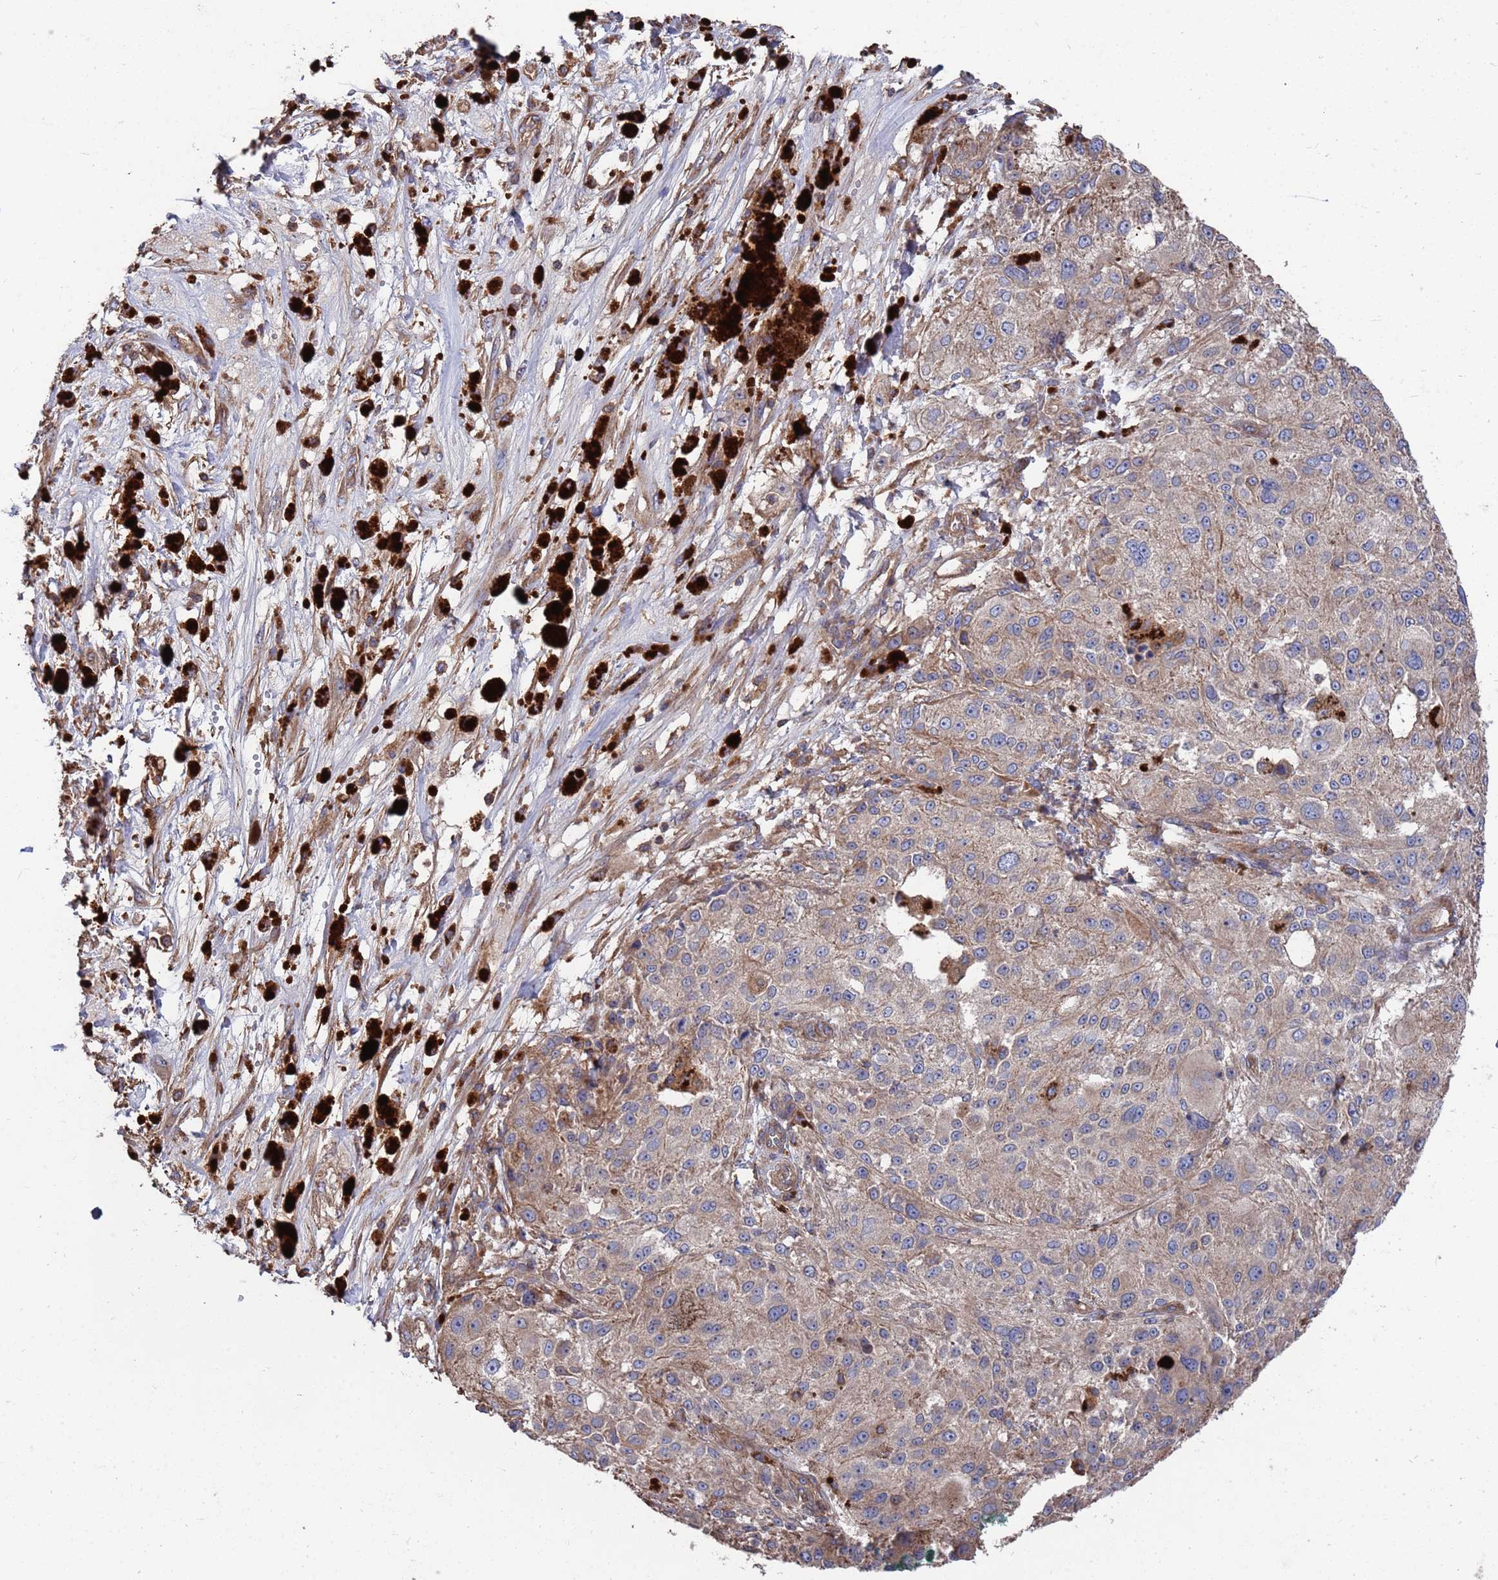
{"staining": {"intensity": "weak", "quantity": "25%-75%", "location": "cytoplasmic/membranous"}, "tissue": "melanoma", "cell_type": "Tumor cells", "image_type": "cancer", "snomed": [{"axis": "morphology", "description": "Necrosis, NOS"}, {"axis": "morphology", "description": "Malignant melanoma, NOS"}, {"axis": "topography", "description": "Skin"}], "caption": "IHC (DAB (3,3'-diaminobenzidine)) staining of malignant melanoma shows weak cytoplasmic/membranous protein staining in about 25%-75% of tumor cells. The staining is performed using DAB brown chromogen to label protein expression. The nuclei are counter-stained blue using hematoxylin.", "gene": "PYCR1", "patient": {"sex": "female", "age": 87}}